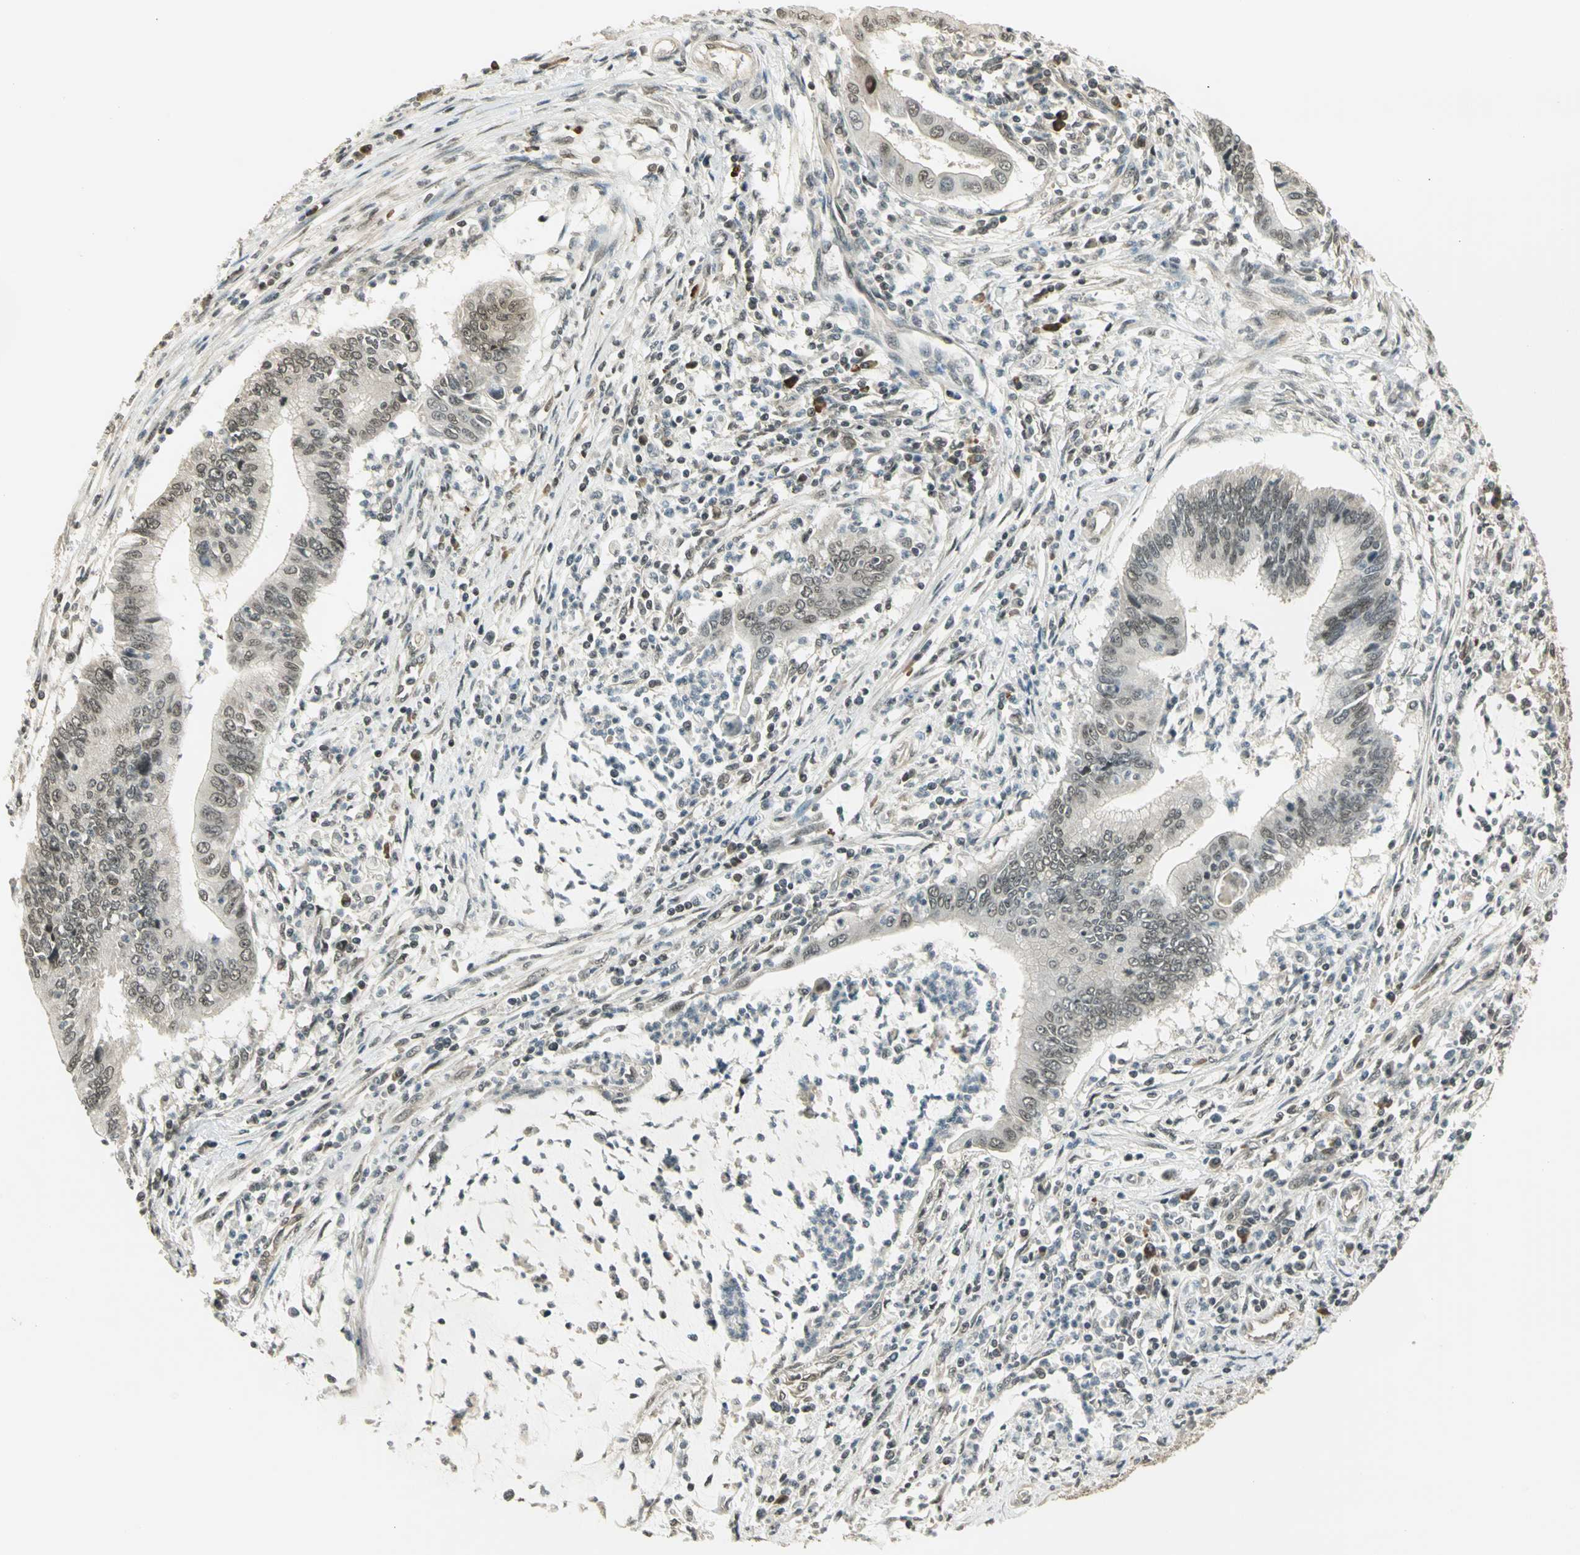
{"staining": {"intensity": "weak", "quantity": "25%-75%", "location": "nuclear"}, "tissue": "cervical cancer", "cell_type": "Tumor cells", "image_type": "cancer", "snomed": [{"axis": "morphology", "description": "Adenocarcinoma, NOS"}, {"axis": "topography", "description": "Cervix"}], "caption": "Protein expression analysis of human cervical adenocarcinoma reveals weak nuclear expression in about 25%-75% of tumor cells. (Brightfield microscopy of DAB IHC at high magnification).", "gene": "CDC34", "patient": {"sex": "female", "age": 36}}